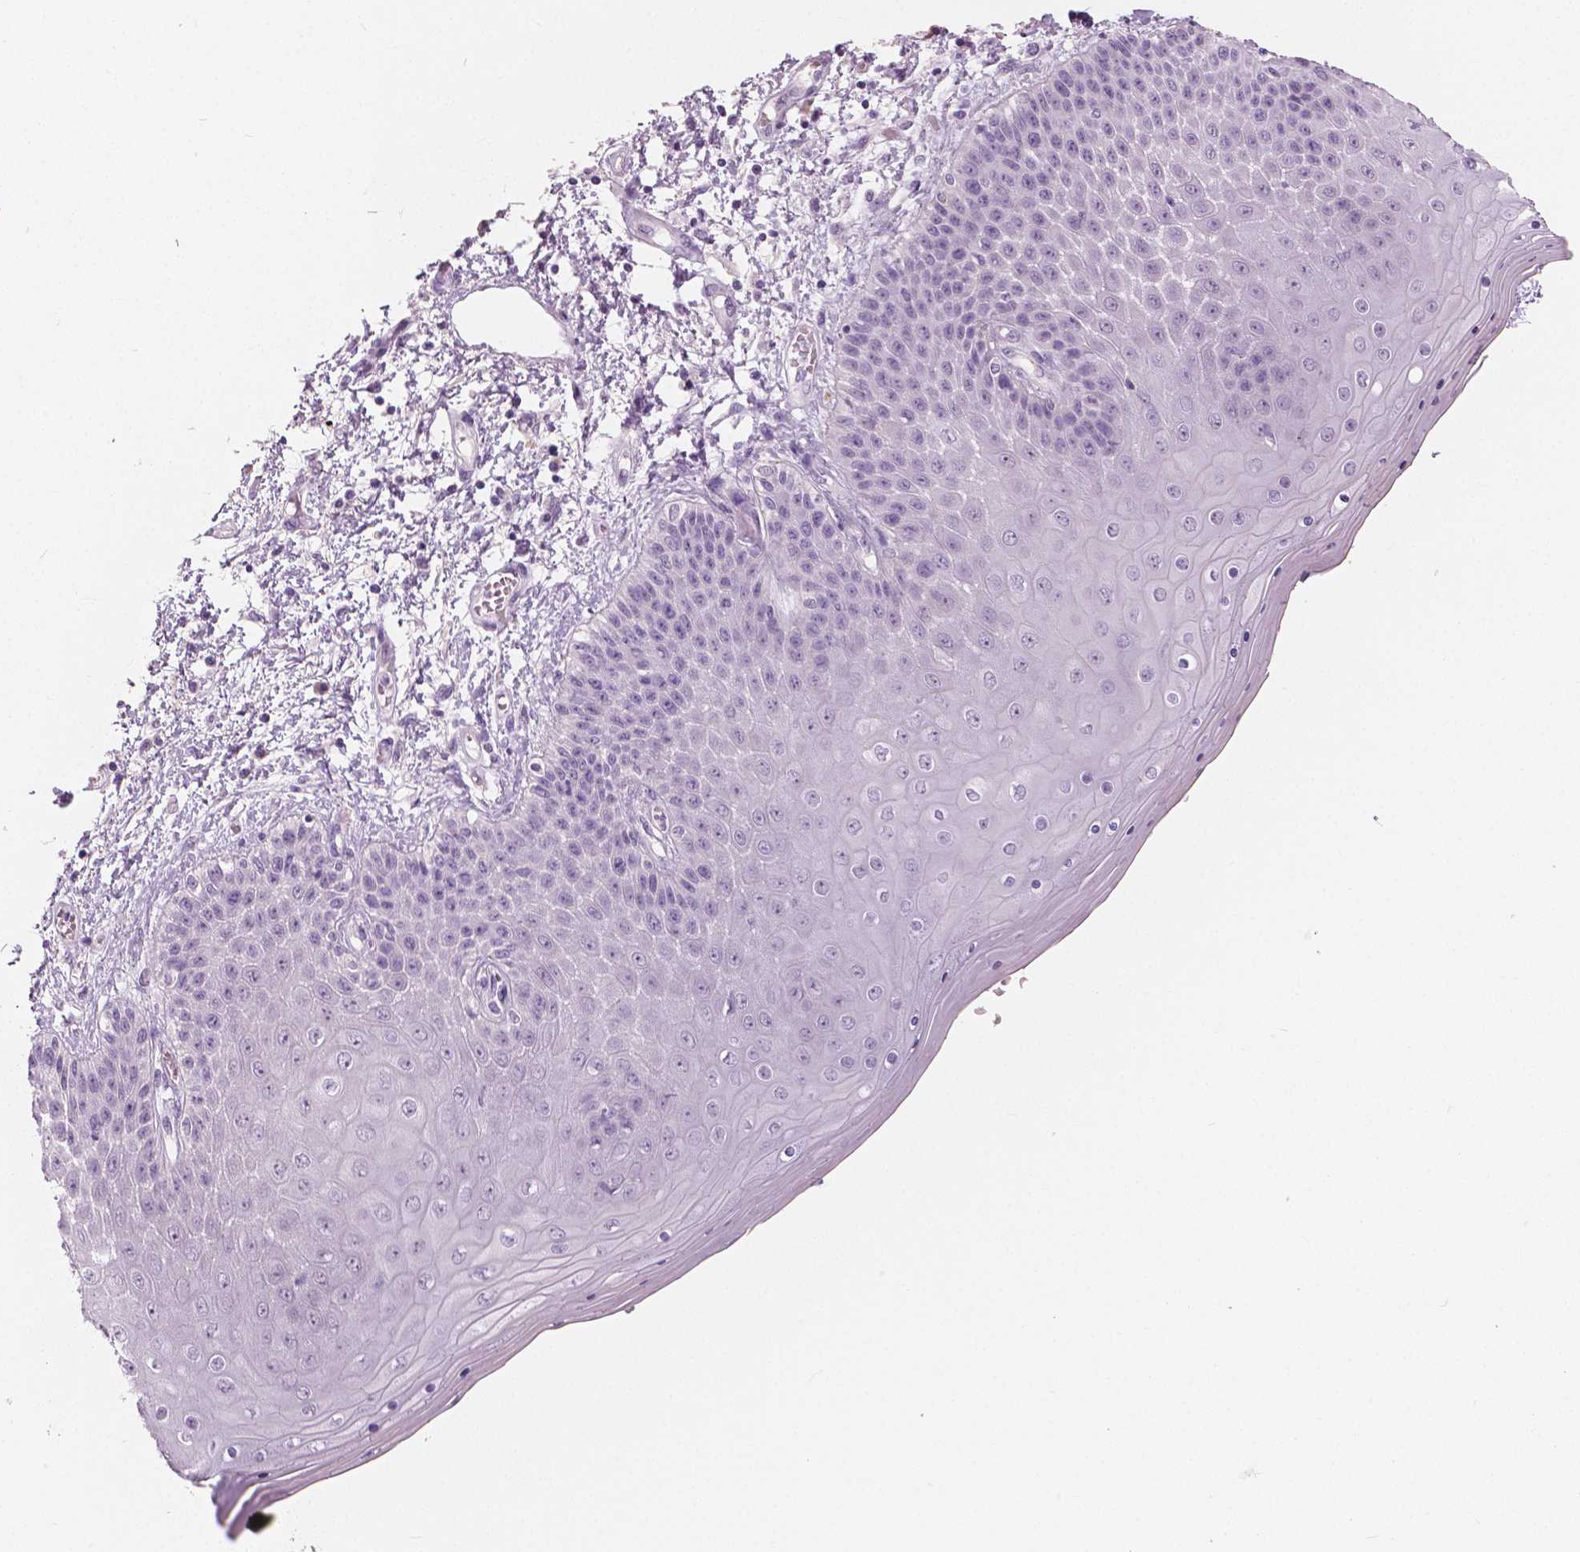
{"staining": {"intensity": "negative", "quantity": "none", "location": "none"}, "tissue": "skin", "cell_type": "Epidermal cells", "image_type": "normal", "snomed": [{"axis": "morphology", "description": "Normal tissue, NOS"}, {"axis": "topography", "description": "Anal"}], "caption": "Immunohistochemical staining of benign skin shows no significant positivity in epidermal cells. Nuclei are stained in blue.", "gene": "A4GNT", "patient": {"sex": "female", "age": 46}}